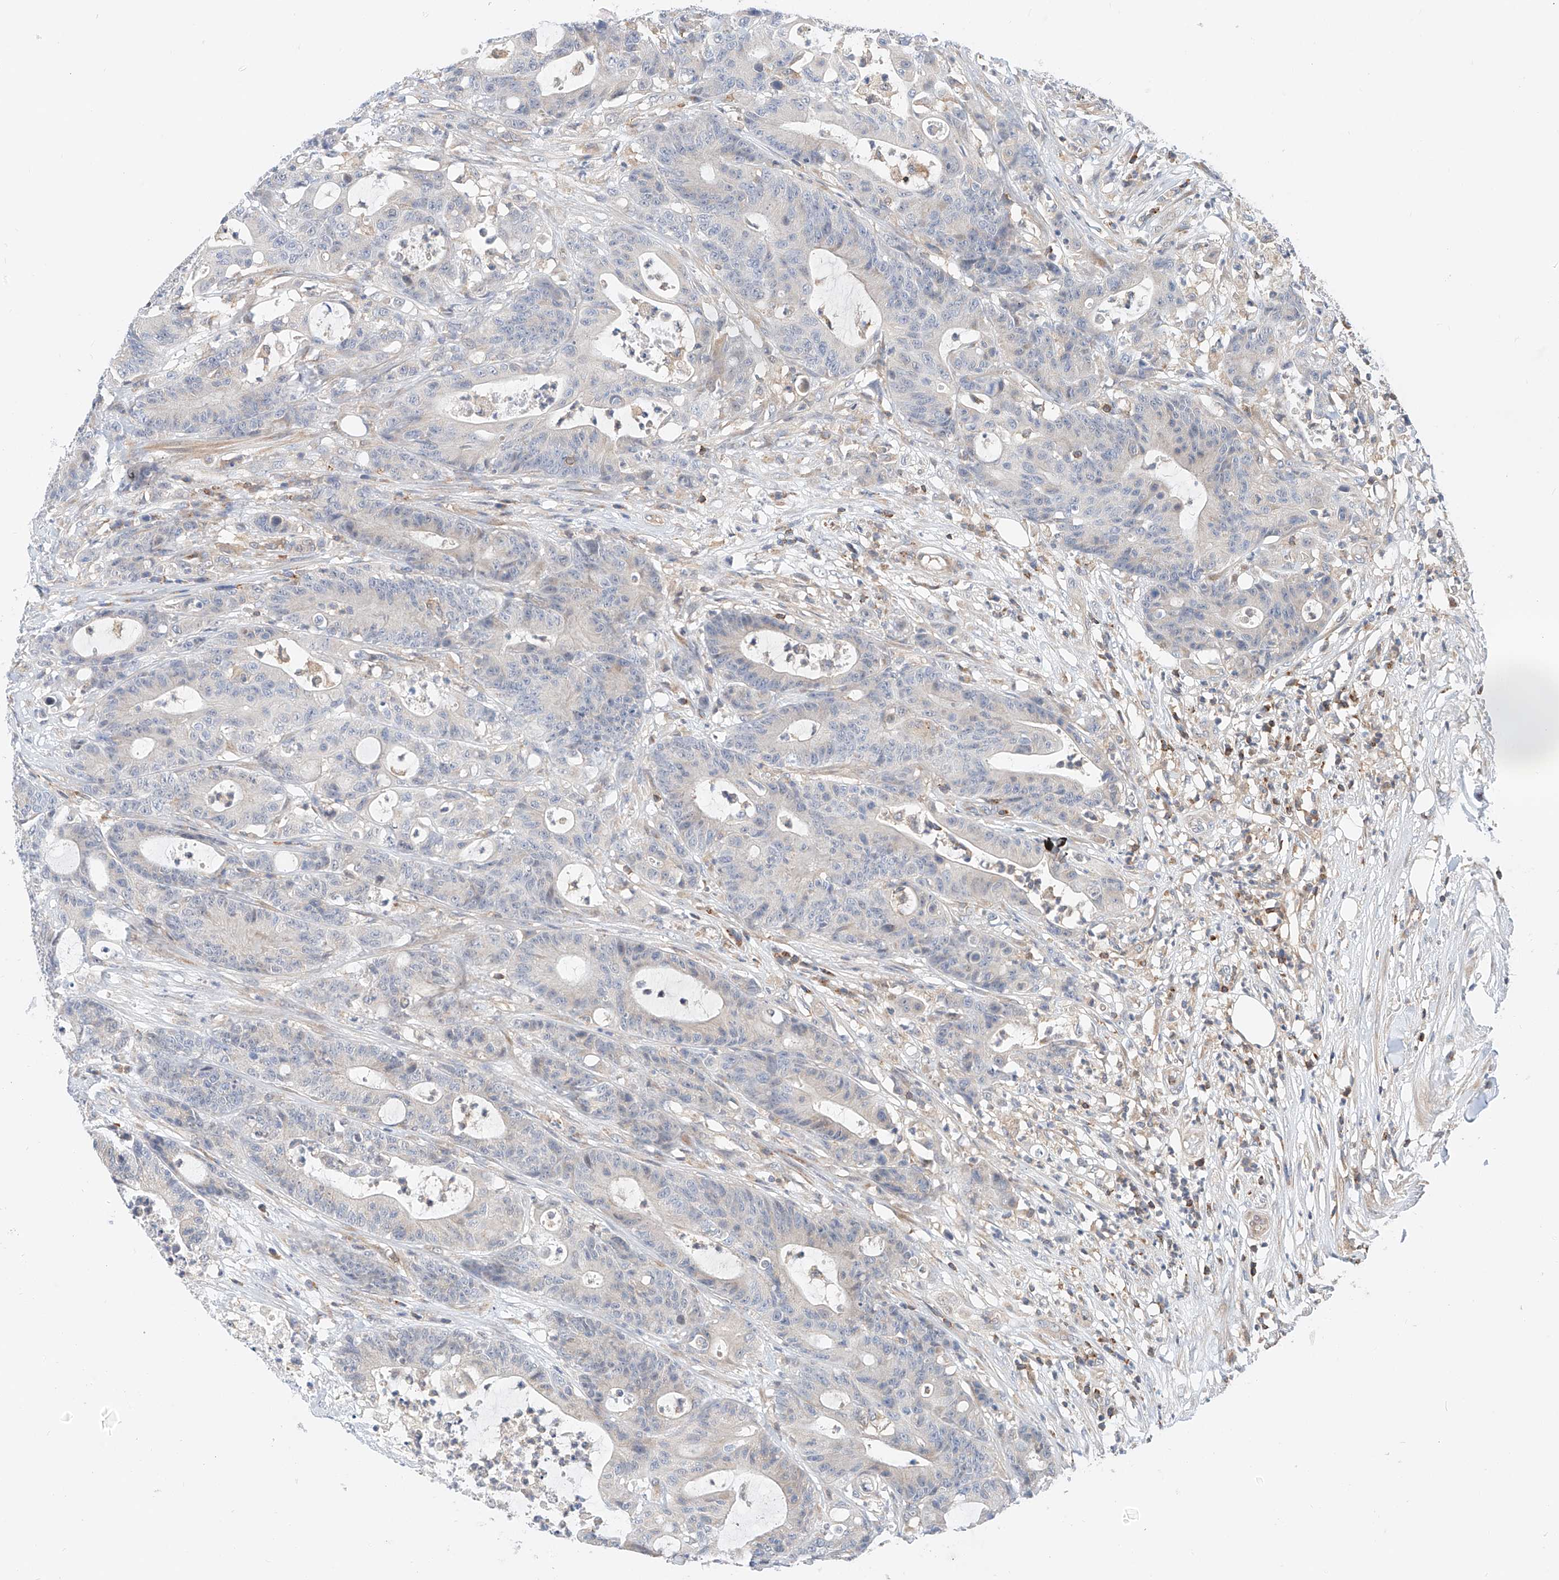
{"staining": {"intensity": "negative", "quantity": "none", "location": "none"}, "tissue": "colorectal cancer", "cell_type": "Tumor cells", "image_type": "cancer", "snomed": [{"axis": "morphology", "description": "Adenocarcinoma, NOS"}, {"axis": "topography", "description": "Colon"}], "caption": "Image shows no protein staining in tumor cells of colorectal cancer tissue.", "gene": "MFN2", "patient": {"sex": "female", "age": 84}}